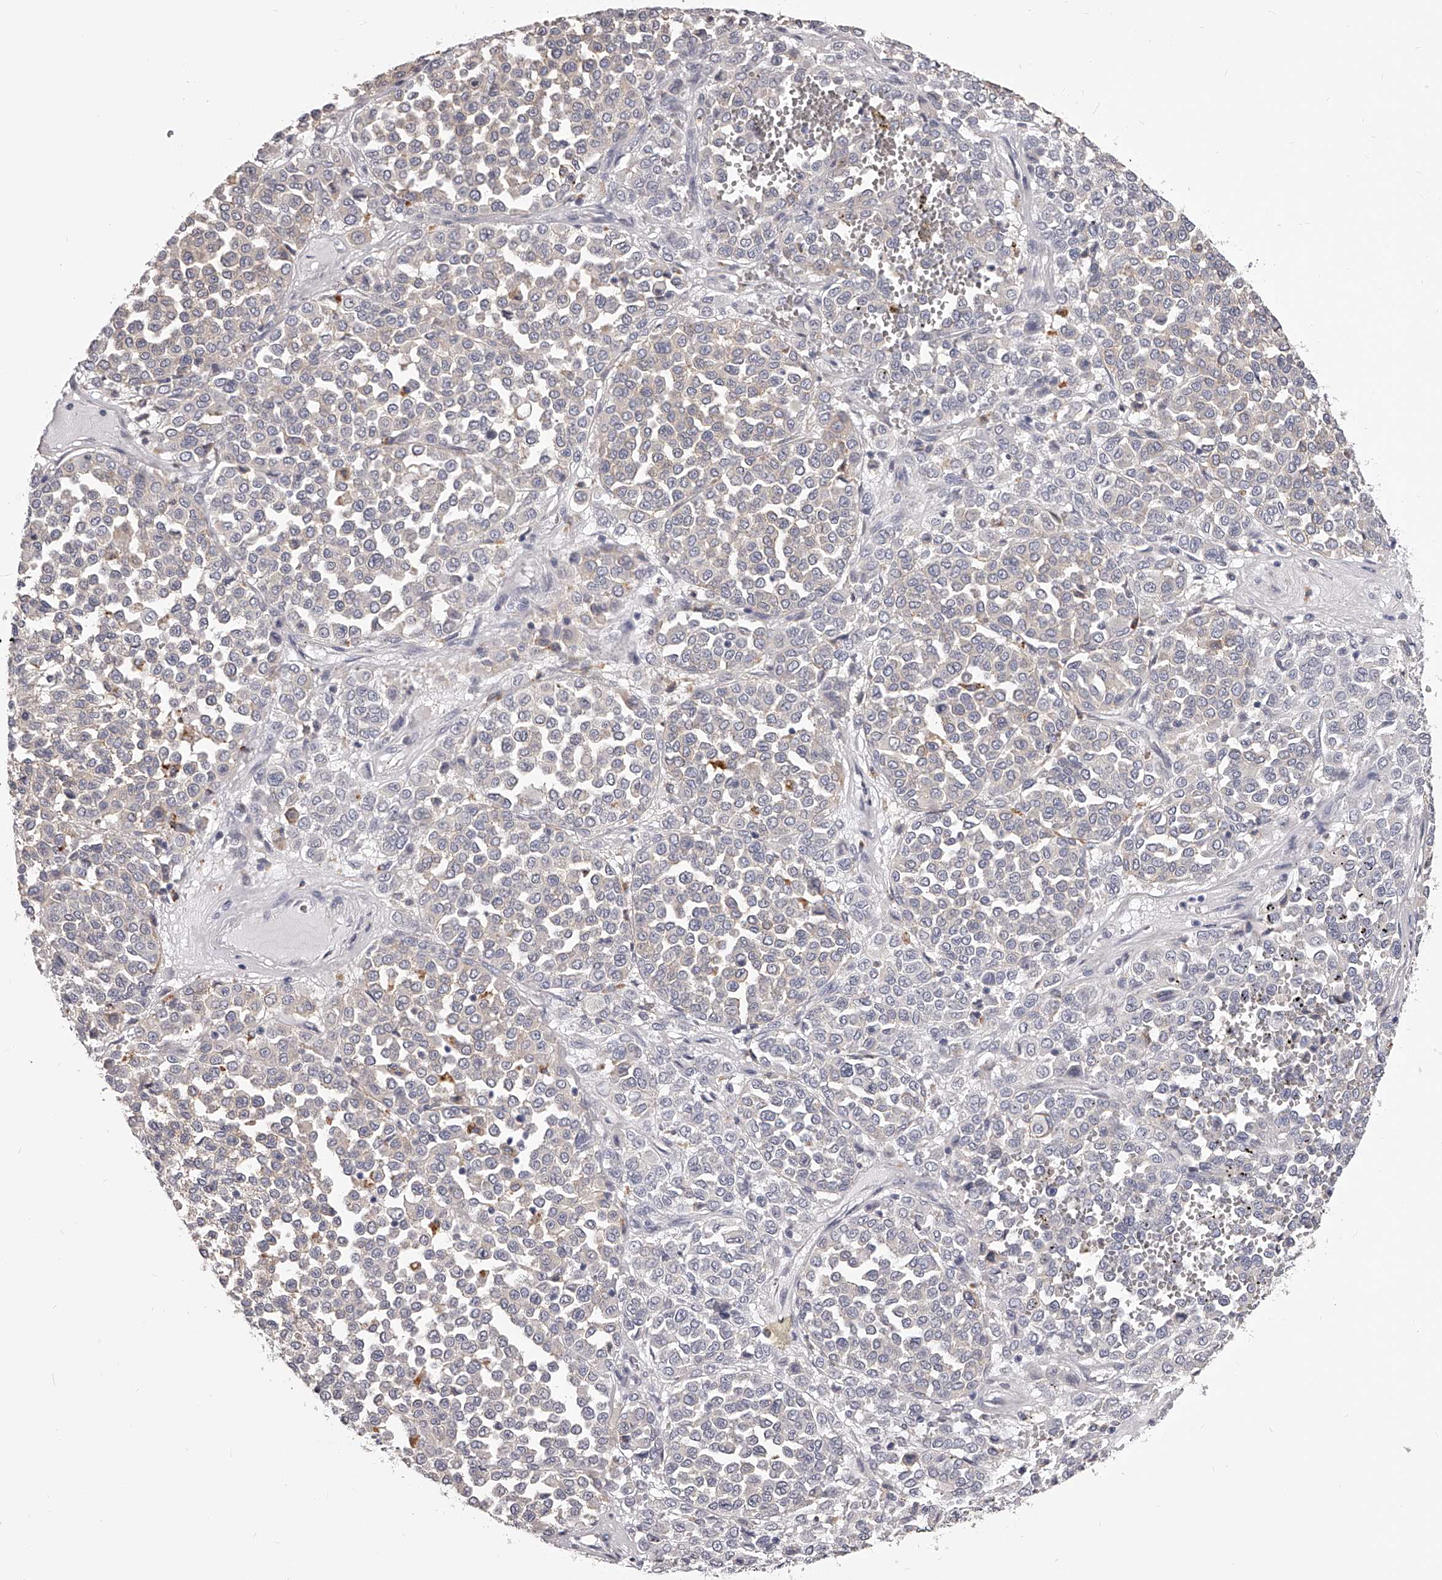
{"staining": {"intensity": "negative", "quantity": "none", "location": "none"}, "tissue": "melanoma", "cell_type": "Tumor cells", "image_type": "cancer", "snomed": [{"axis": "morphology", "description": "Malignant melanoma, Metastatic site"}, {"axis": "topography", "description": "Pancreas"}], "caption": "High power microscopy image of an immunohistochemistry (IHC) micrograph of melanoma, revealing no significant positivity in tumor cells. (Stains: DAB immunohistochemistry with hematoxylin counter stain, Microscopy: brightfield microscopy at high magnification).", "gene": "DMRT1", "patient": {"sex": "female", "age": 30}}